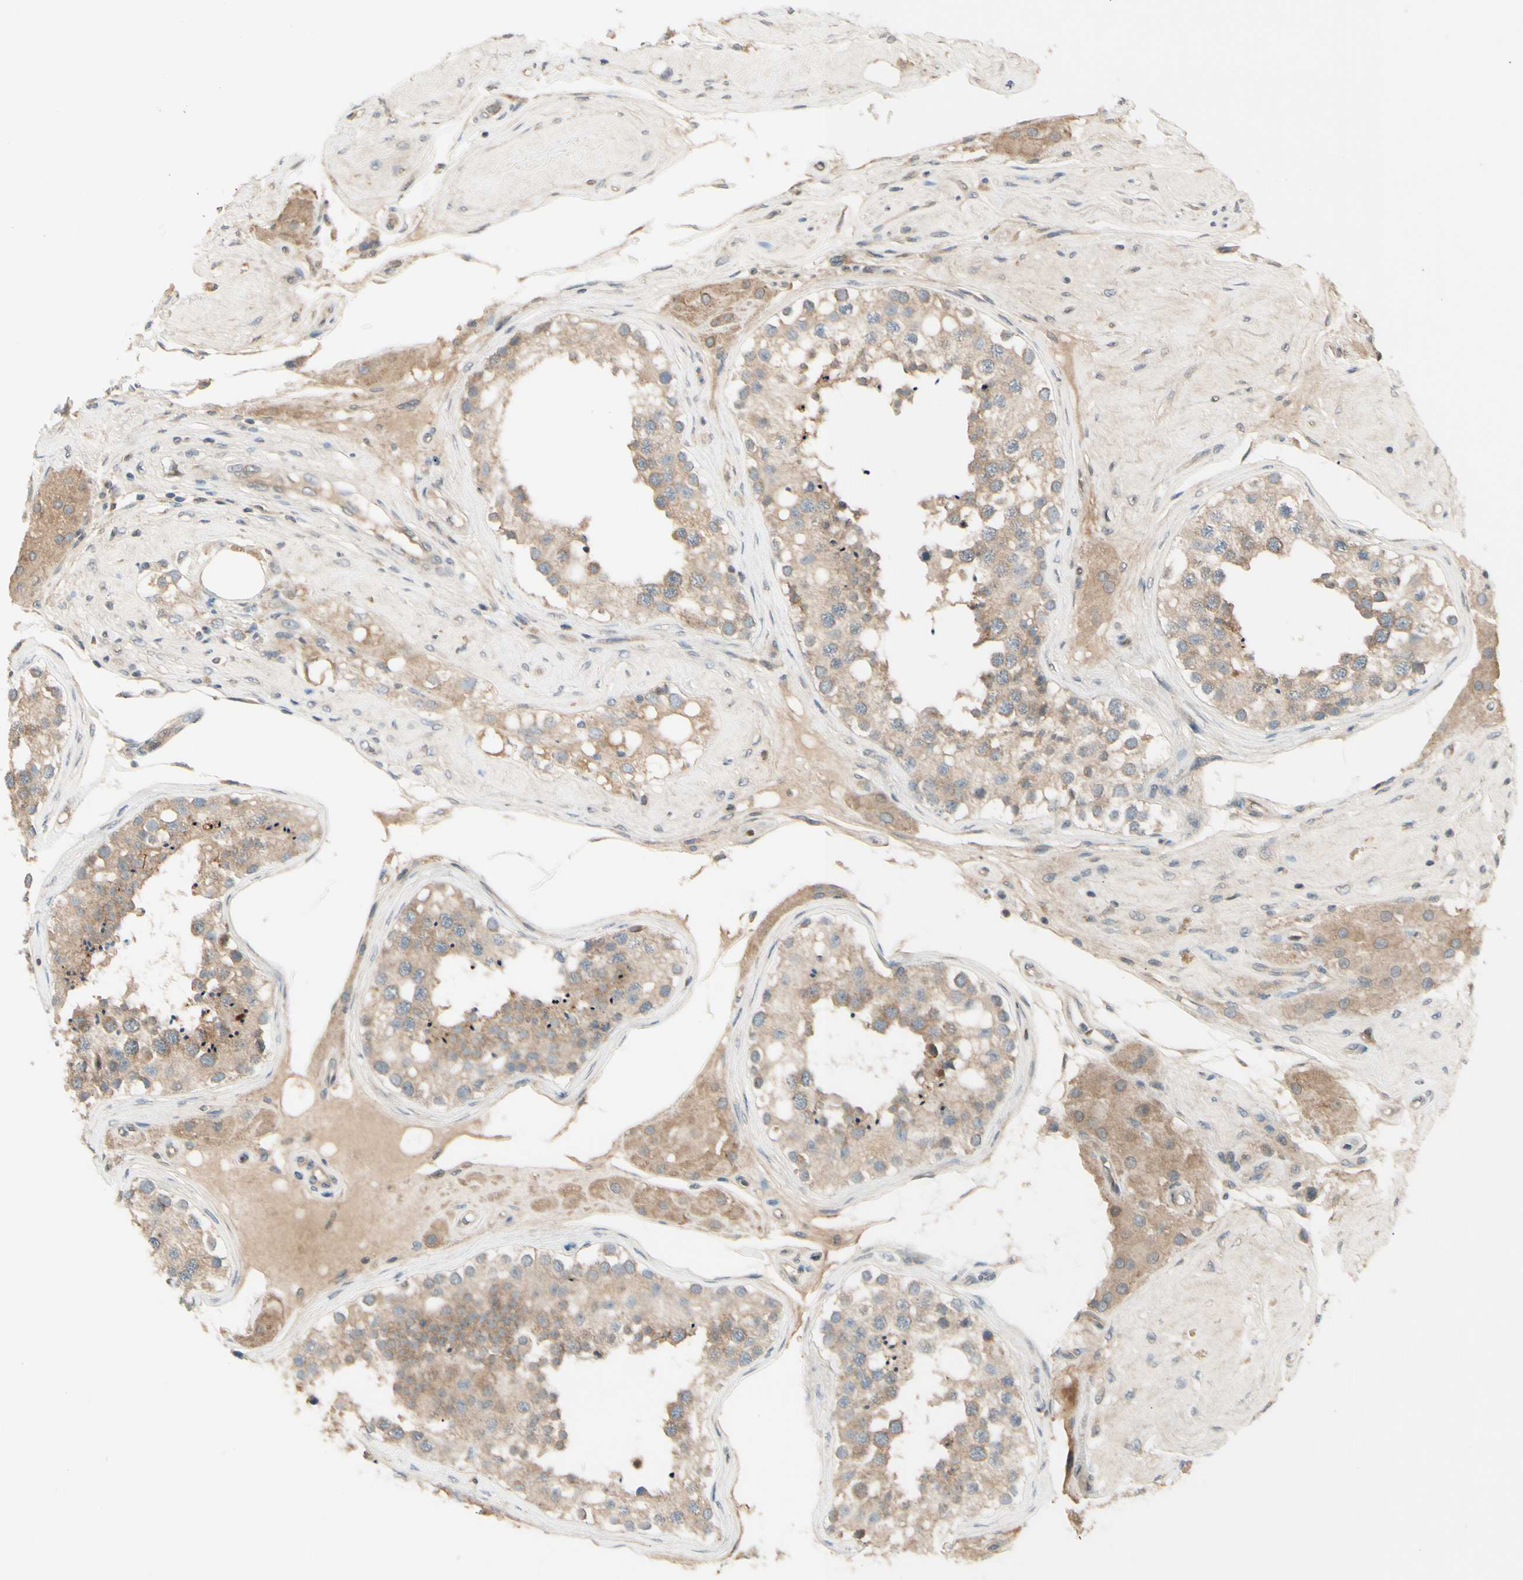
{"staining": {"intensity": "moderate", "quantity": ">75%", "location": "cytoplasmic/membranous"}, "tissue": "testis", "cell_type": "Cells in seminiferous ducts", "image_type": "normal", "snomed": [{"axis": "morphology", "description": "Normal tissue, NOS"}, {"axis": "topography", "description": "Testis"}], "caption": "Testis stained with a brown dye displays moderate cytoplasmic/membranous positive staining in approximately >75% of cells in seminiferous ducts.", "gene": "FGF10", "patient": {"sex": "male", "age": 68}}